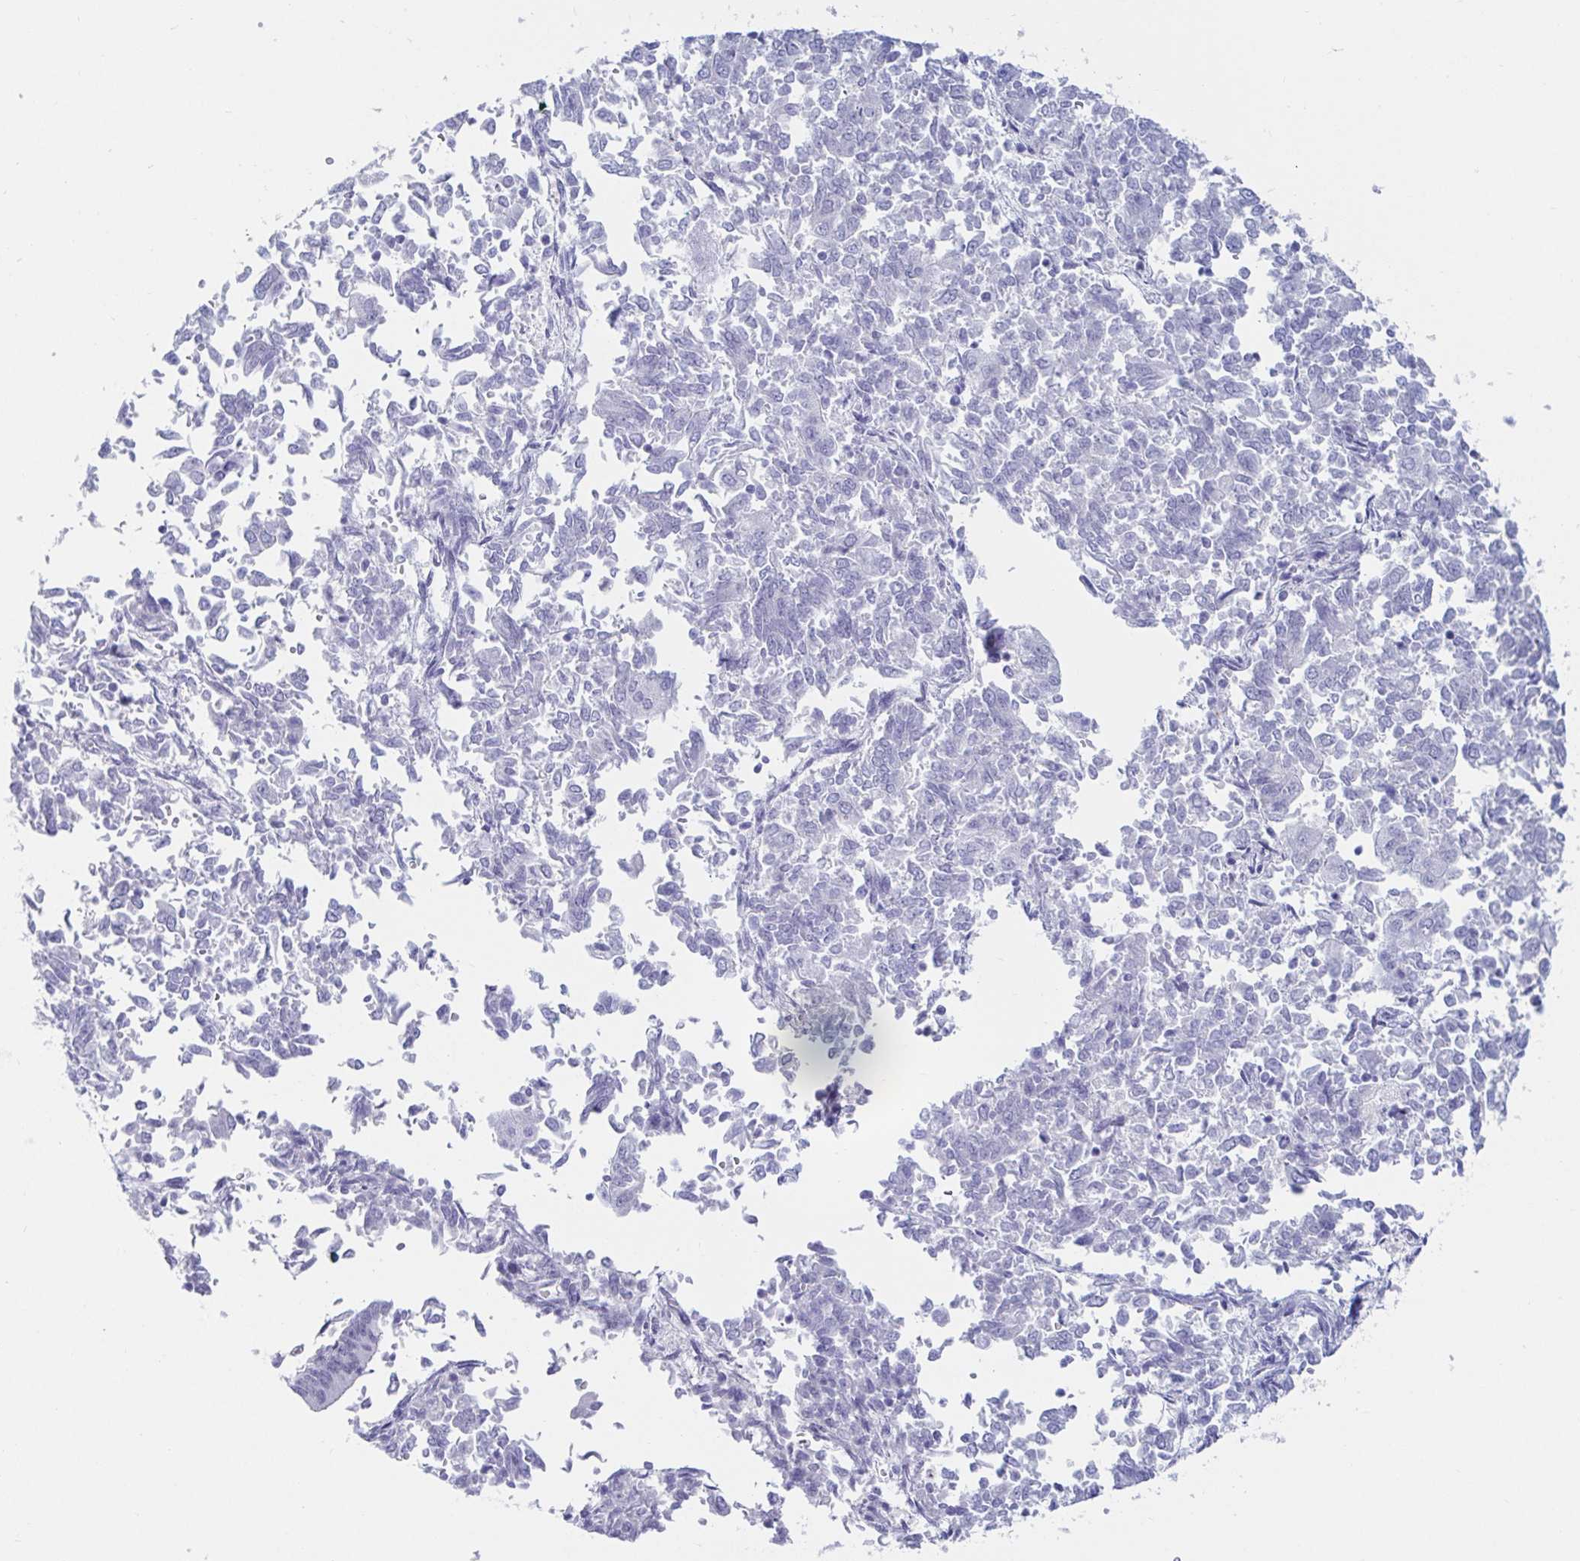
{"staining": {"intensity": "negative", "quantity": "none", "location": "none"}, "tissue": "endometrial cancer", "cell_type": "Tumor cells", "image_type": "cancer", "snomed": [{"axis": "morphology", "description": "Adenocarcinoma, NOS"}, {"axis": "topography", "description": "Endometrium"}], "caption": "Immunohistochemistry (IHC) of human adenocarcinoma (endometrial) reveals no positivity in tumor cells. (DAB (3,3'-diaminobenzidine) IHC with hematoxylin counter stain).", "gene": "OR10K1", "patient": {"sex": "female", "age": 65}}